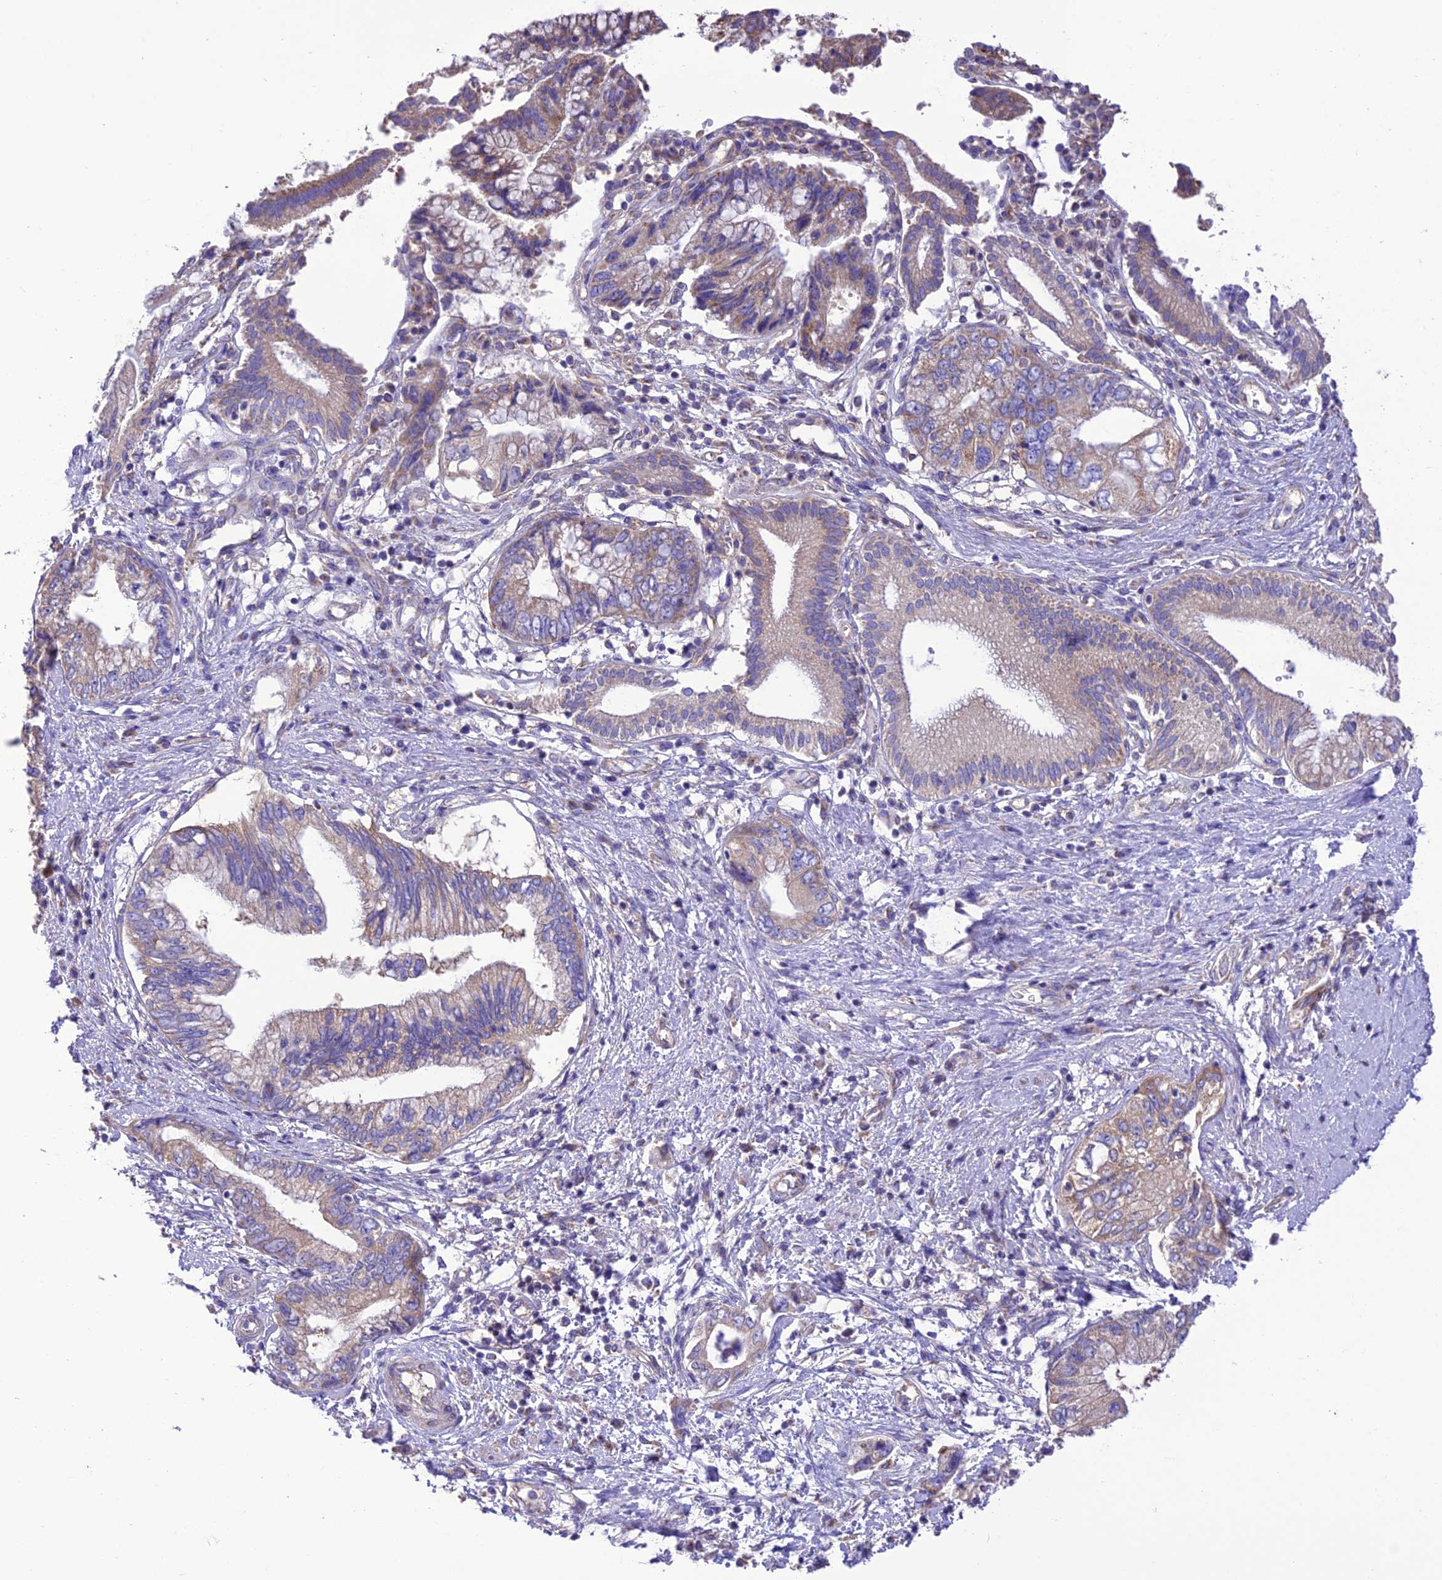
{"staining": {"intensity": "weak", "quantity": ">75%", "location": "cytoplasmic/membranous"}, "tissue": "pancreatic cancer", "cell_type": "Tumor cells", "image_type": "cancer", "snomed": [{"axis": "morphology", "description": "Adenocarcinoma, NOS"}, {"axis": "topography", "description": "Pancreas"}], "caption": "IHC micrograph of neoplastic tissue: human pancreatic cancer stained using immunohistochemistry (IHC) reveals low levels of weak protein expression localized specifically in the cytoplasmic/membranous of tumor cells, appearing as a cytoplasmic/membranous brown color.", "gene": "MAP3K12", "patient": {"sex": "female", "age": 73}}